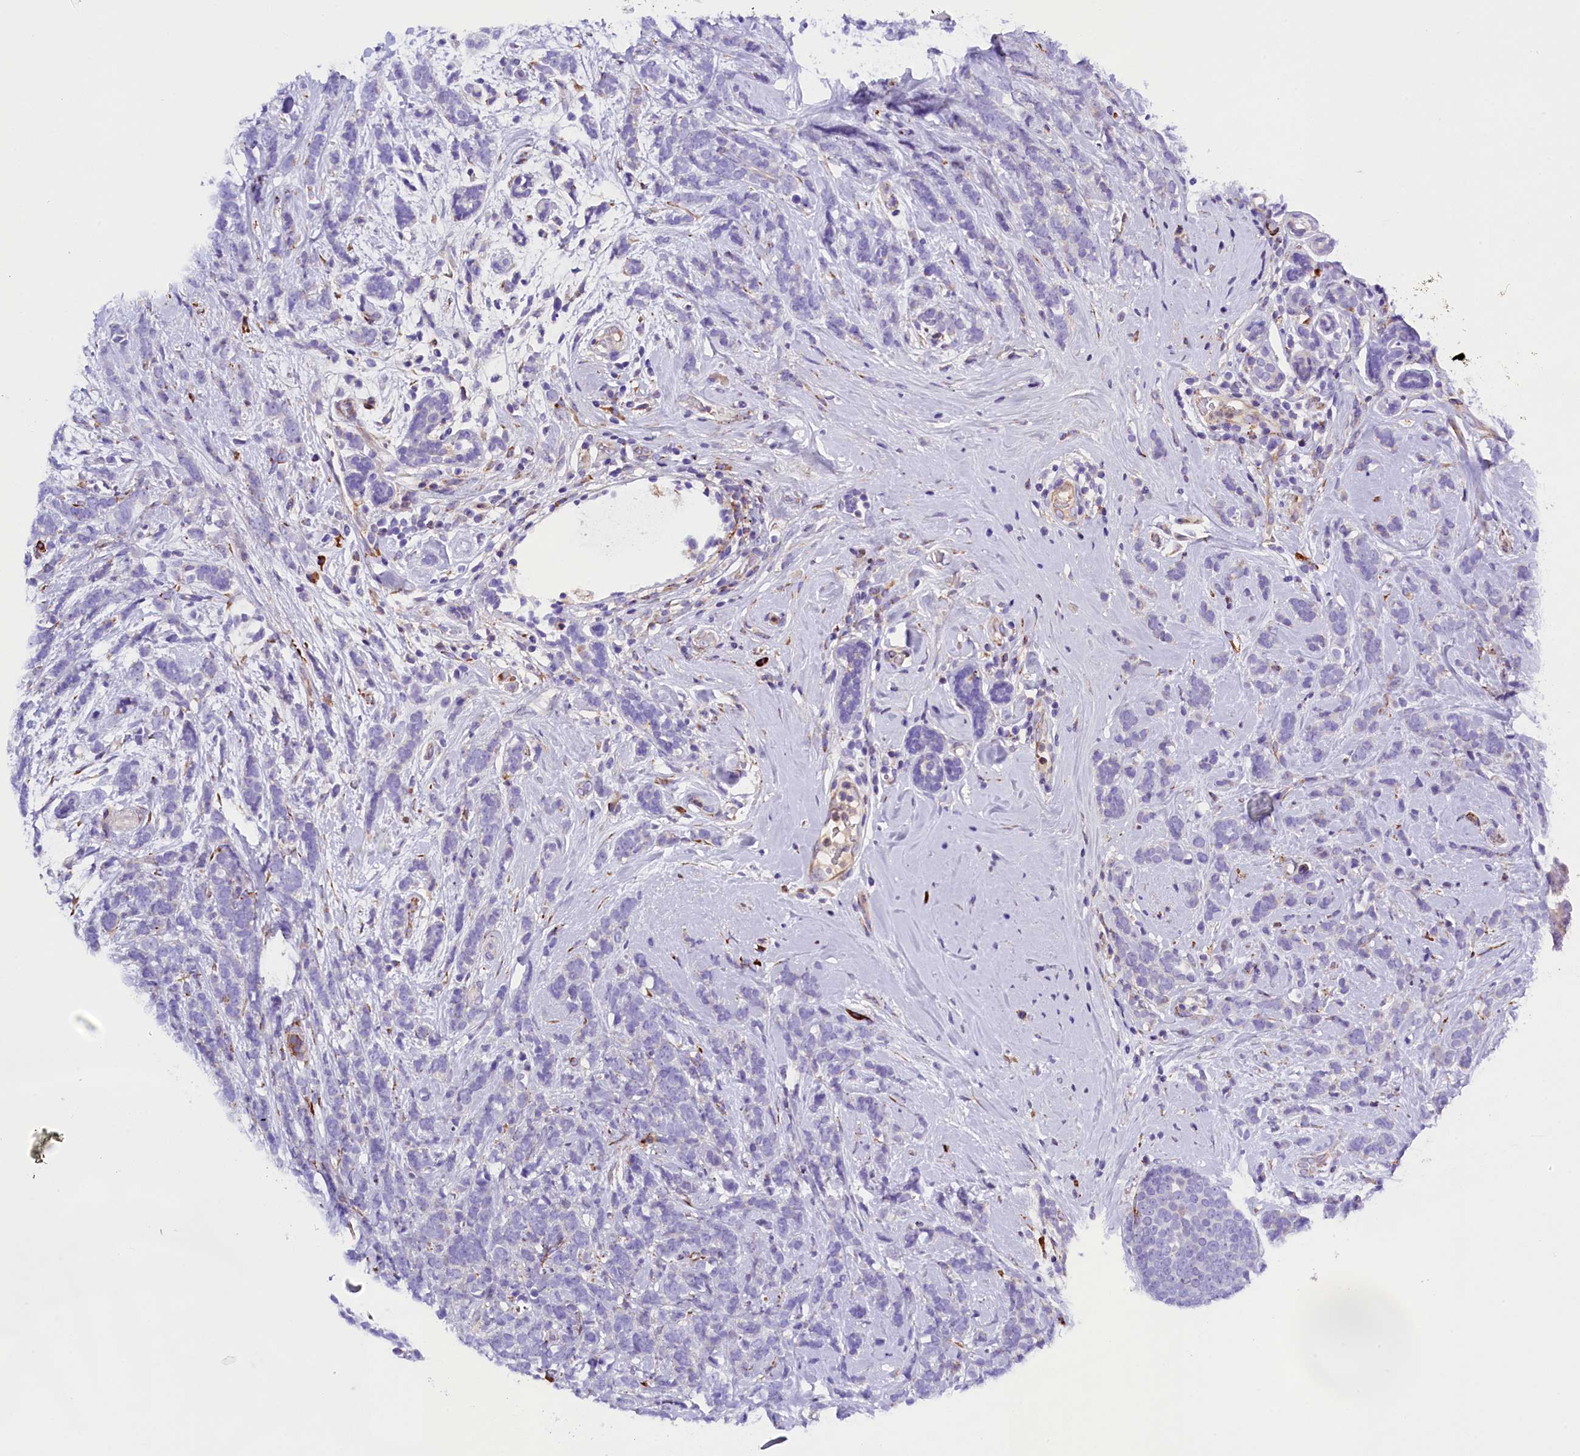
{"staining": {"intensity": "negative", "quantity": "none", "location": "none"}, "tissue": "breast cancer", "cell_type": "Tumor cells", "image_type": "cancer", "snomed": [{"axis": "morphology", "description": "Duct carcinoma"}, {"axis": "topography", "description": "Breast"}], "caption": "The image demonstrates no staining of tumor cells in breast cancer.", "gene": "CMTR2", "patient": {"sex": "female", "age": 75}}